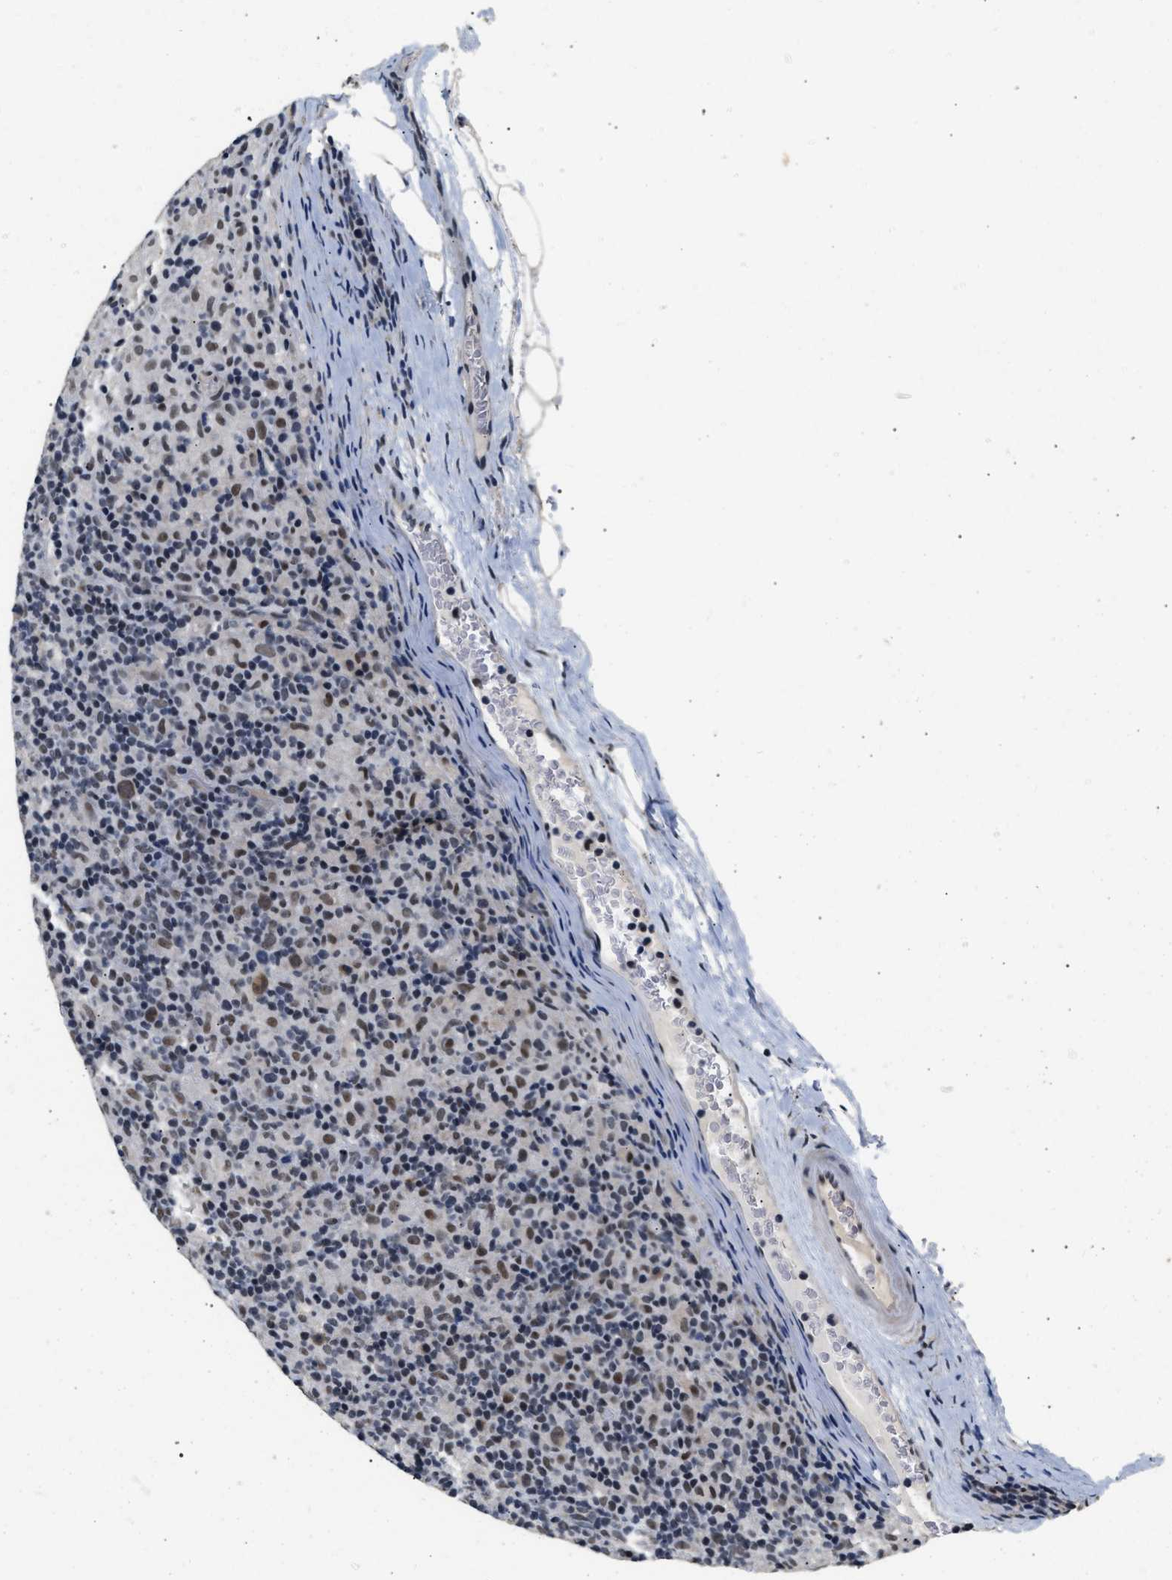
{"staining": {"intensity": "moderate", "quantity": "25%-75%", "location": "nuclear"}, "tissue": "lymphoma", "cell_type": "Tumor cells", "image_type": "cancer", "snomed": [{"axis": "morphology", "description": "Hodgkin's disease, NOS"}, {"axis": "topography", "description": "Lymph node"}], "caption": "Protein expression analysis of lymphoma reveals moderate nuclear positivity in about 25%-75% of tumor cells.", "gene": "THOC1", "patient": {"sex": "male", "age": 70}}